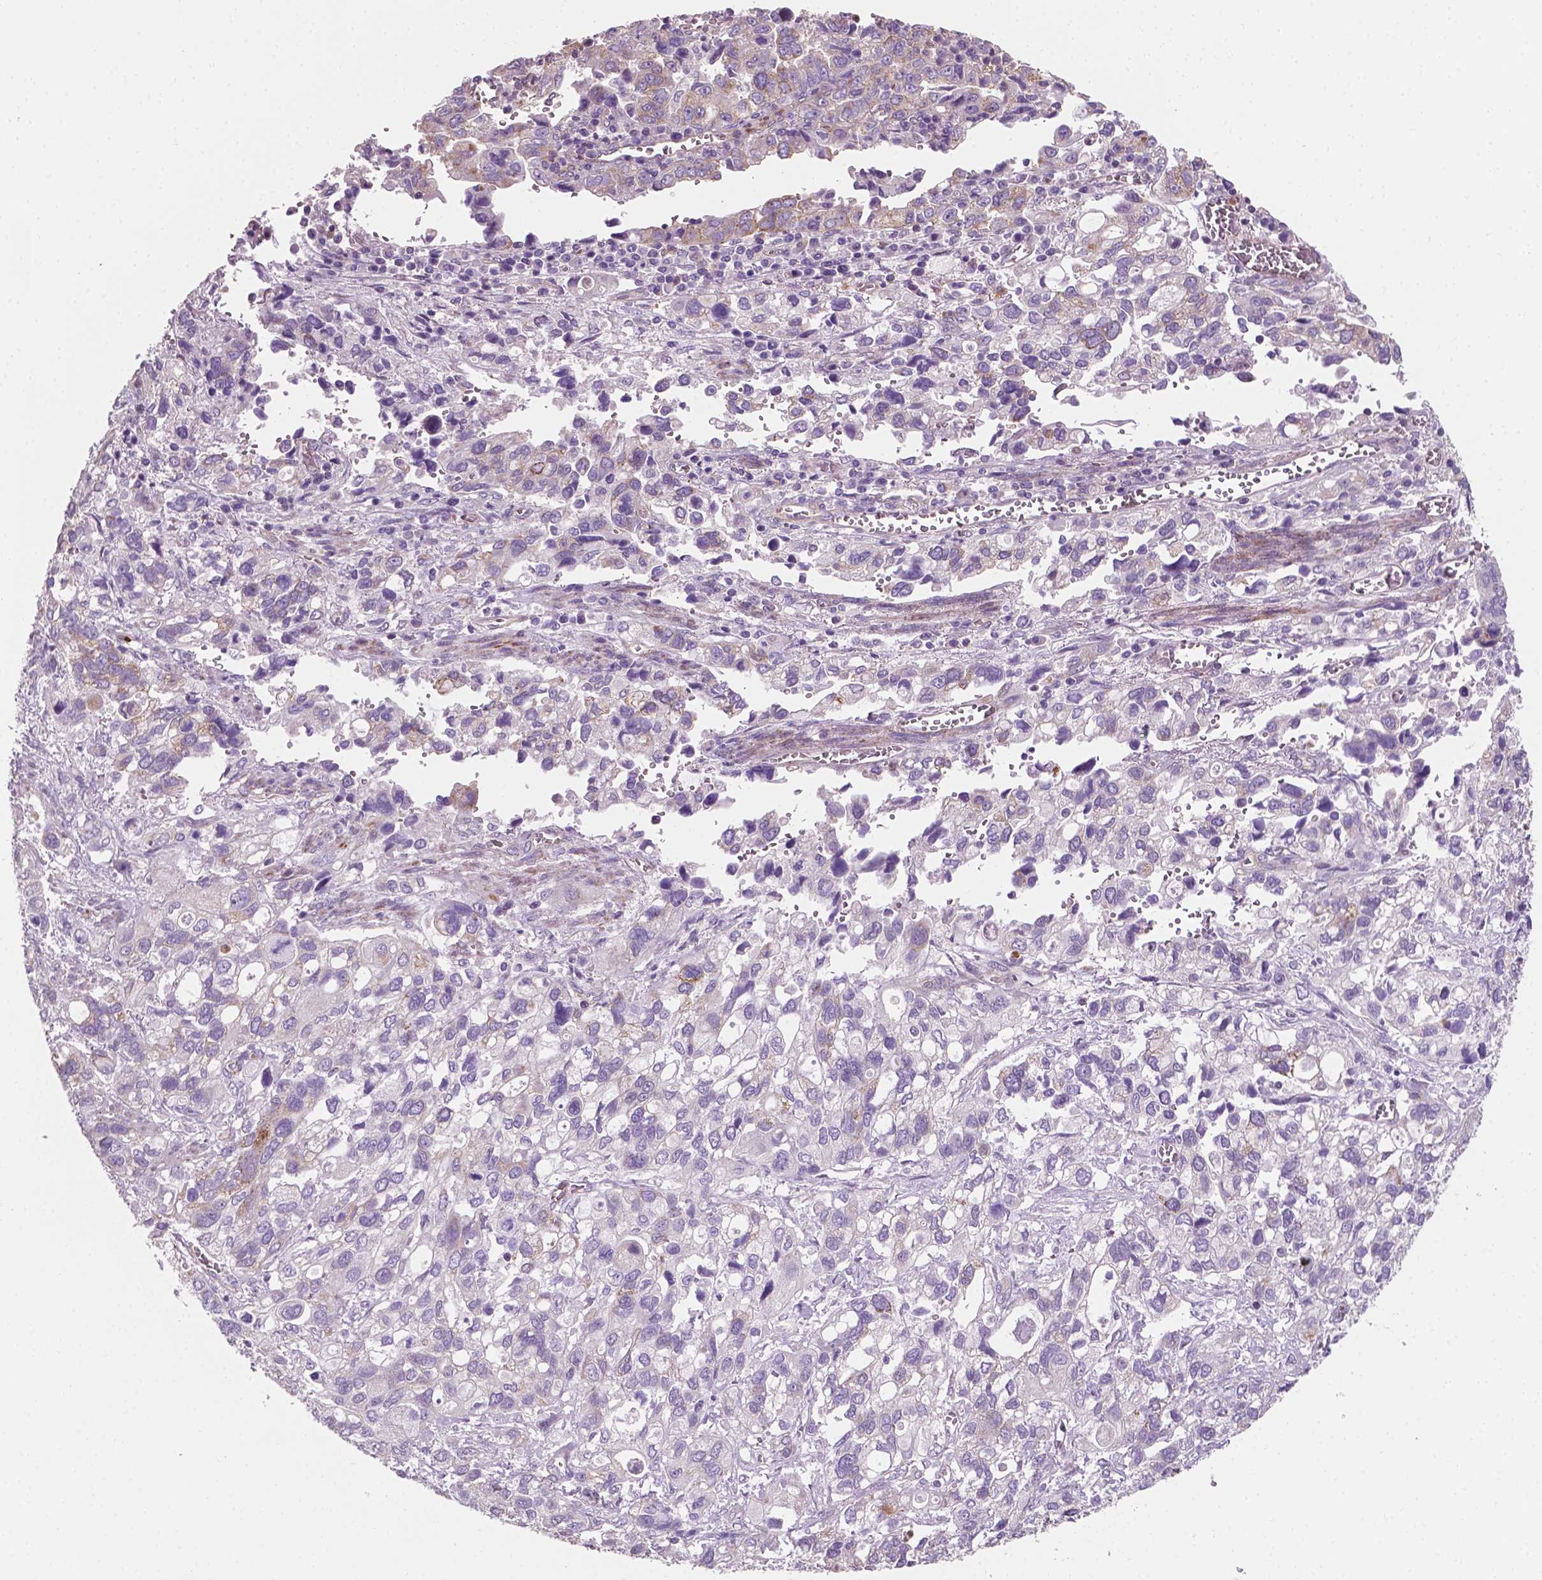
{"staining": {"intensity": "weak", "quantity": "<25%", "location": "cytoplasmic/membranous"}, "tissue": "stomach cancer", "cell_type": "Tumor cells", "image_type": "cancer", "snomed": [{"axis": "morphology", "description": "Adenocarcinoma, NOS"}, {"axis": "topography", "description": "Stomach, upper"}], "caption": "Stomach cancer (adenocarcinoma) stained for a protein using IHC reveals no staining tumor cells.", "gene": "PTX3", "patient": {"sex": "female", "age": 81}}